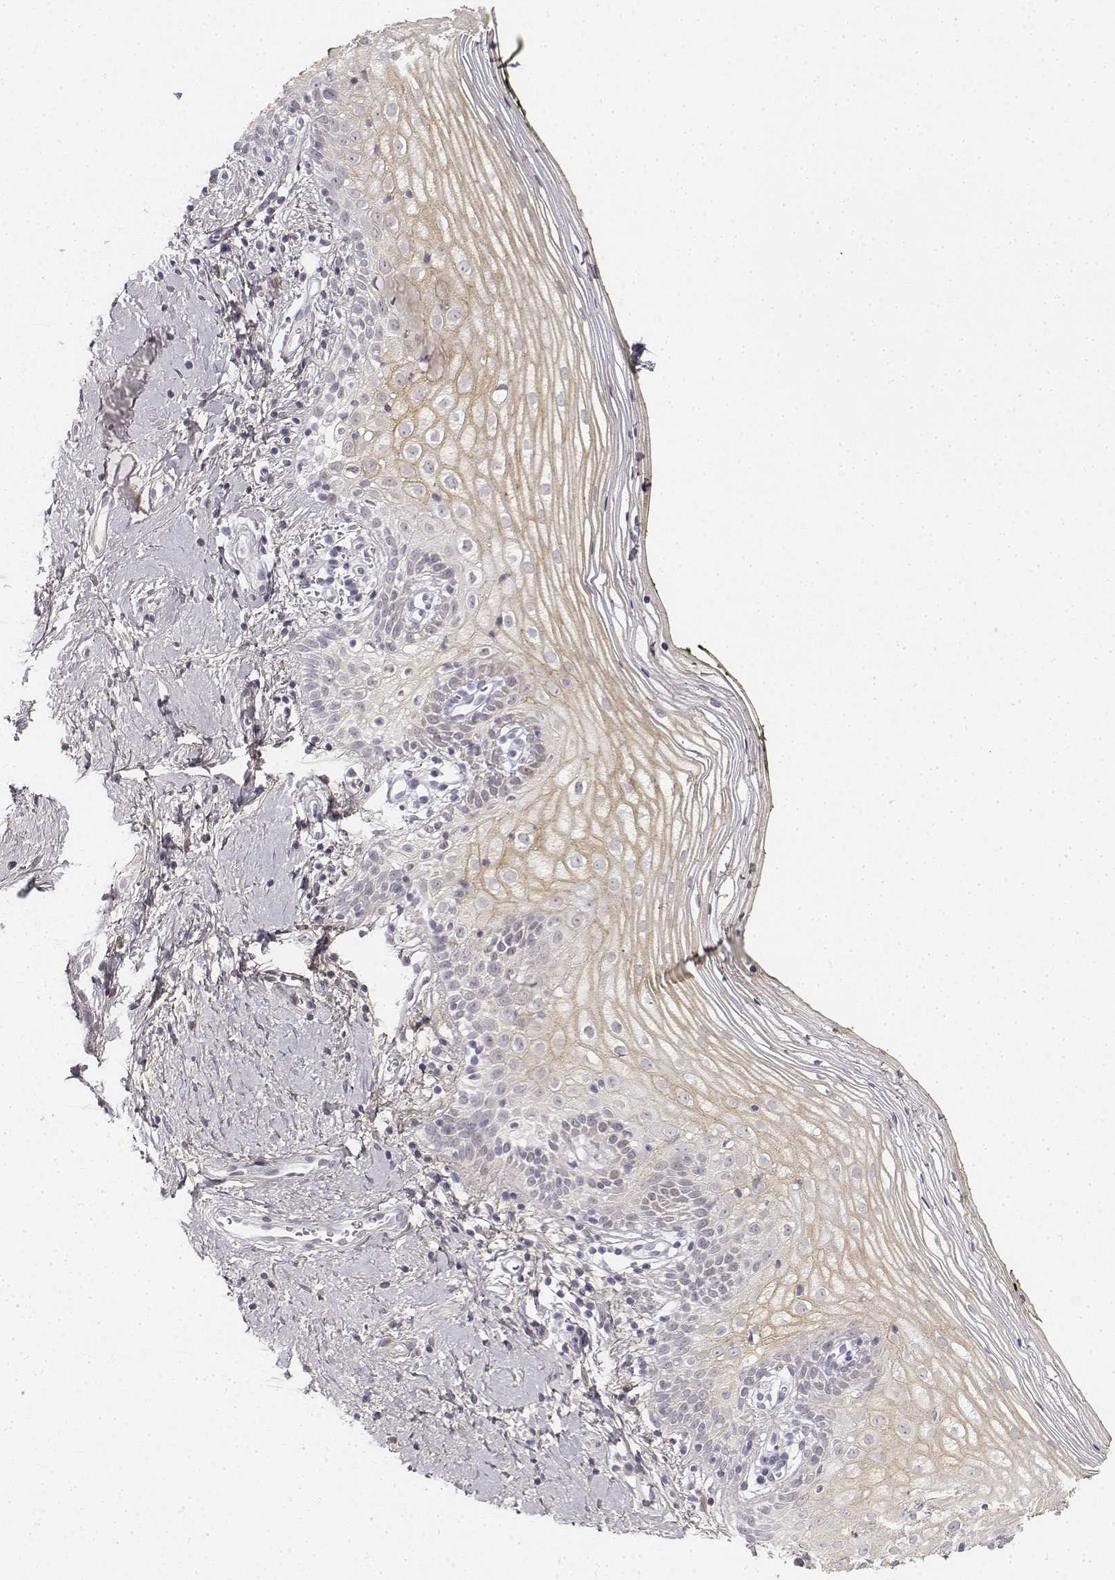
{"staining": {"intensity": "weak", "quantity": "<25%", "location": "cytoplasmic/membranous,nuclear"}, "tissue": "vagina", "cell_type": "Squamous epithelial cells", "image_type": "normal", "snomed": [{"axis": "morphology", "description": "Normal tissue, NOS"}, {"axis": "topography", "description": "Vagina"}], "caption": "A high-resolution photomicrograph shows immunohistochemistry (IHC) staining of normal vagina, which reveals no significant expression in squamous epithelial cells.", "gene": "KRT84", "patient": {"sex": "female", "age": 47}}